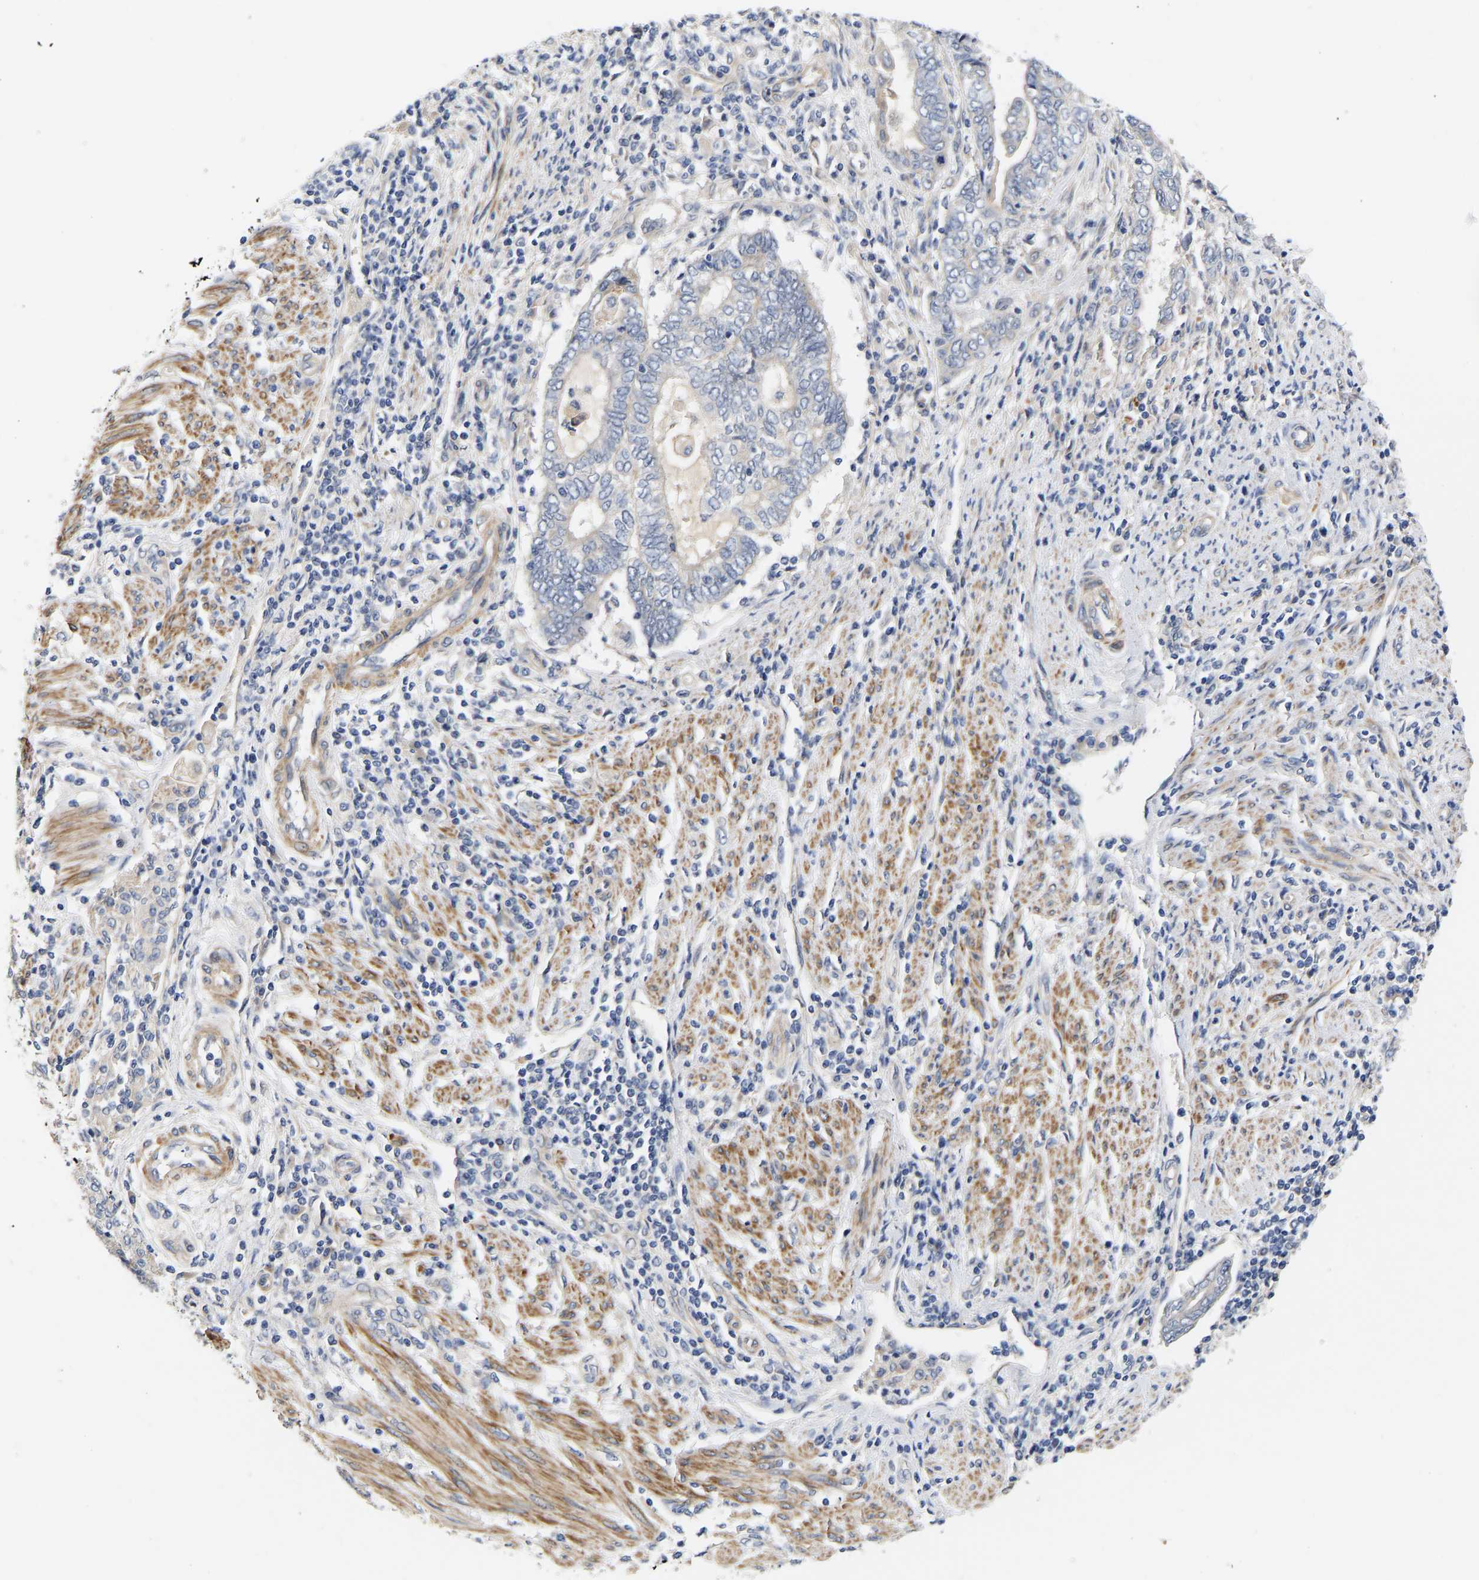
{"staining": {"intensity": "negative", "quantity": "none", "location": "none"}, "tissue": "endometrial cancer", "cell_type": "Tumor cells", "image_type": "cancer", "snomed": [{"axis": "morphology", "description": "Adenocarcinoma, NOS"}, {"axis": "topography", "description": "Uterus"}, {"axis": "topography", "description": "Endometrium"}], "caption": "An IHC photomicrograph of endometrial cancer is shown. There is no staining in tumor cells of endometrial cancer. The staining was performed using DAB to visualize the protein expression in brown, while the nuclei were stained in blue with hematoxylin (Magnification: 20x).", "gene": "KASH5", "patient": {"sex": "female", "age": 70}}